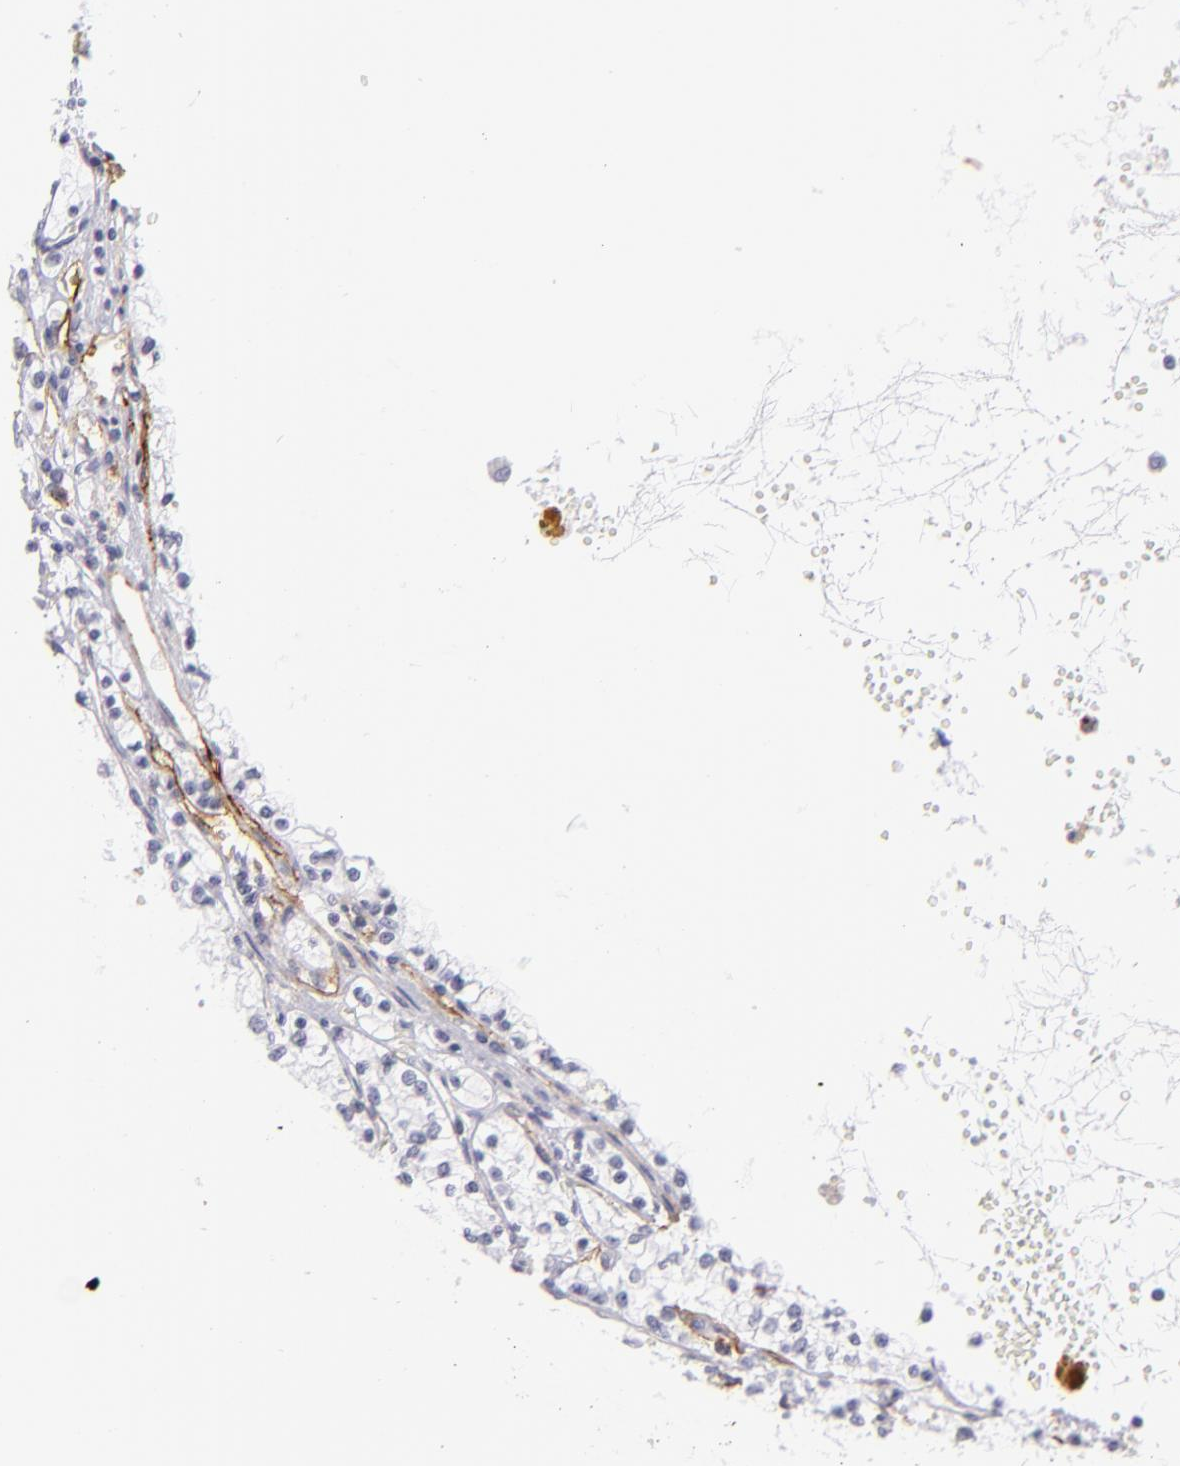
{"staining": {"intensity": "negative", "quantity": "none", "location": "none"}, "tissue": "renal cancer", "cell_type": "Tumor cells", "image_type": "cancer", "snomed": [{"axis": "morphology", "description": "Adenocarcinoma, NOS"}, {"axis": "topography", "description": "Kidney"}], "caption": "The histopathology image exhibits no significant expression in tumor cells of adenocarcinoma (renal).", "gene": "THBD", "patient": {"sex": "male", "age": 61}}